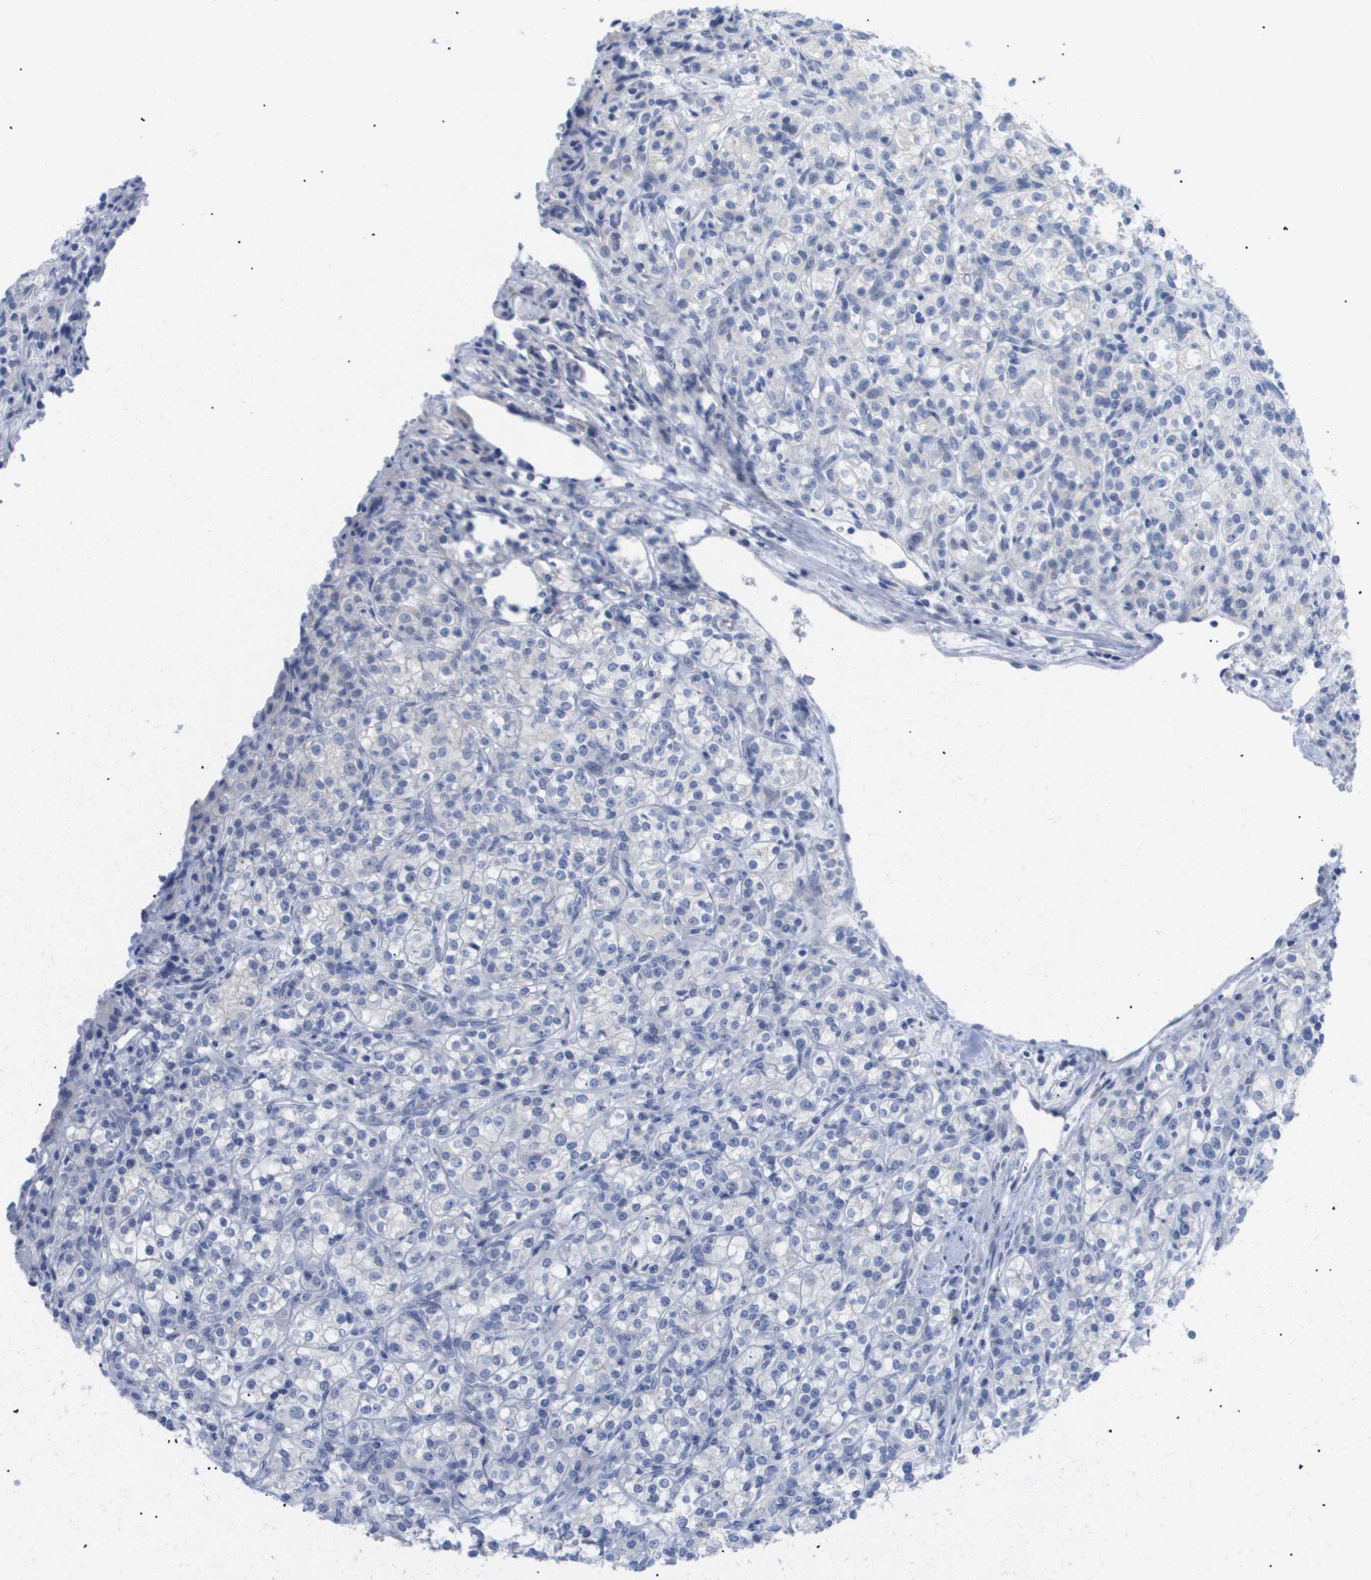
{"staining": {"intensity": "negative", "quantity": "none", "location": "none"}, "tissue": "renal cancer", "cell_type": "Tumor cells", "image_type": "cancer", "snomed": [{"axis": "morphology", "description": "Adenocarcinoma, NOS"}, {"axis": "topography", "description": "Kidney"}], "caption": "Immunohistochemical staining of human renal cancer (adenocarcinoma) shows no significant staining in tumor cells.", "gene": "CAV3", "patient": {"sex": "male", "age": 77}}